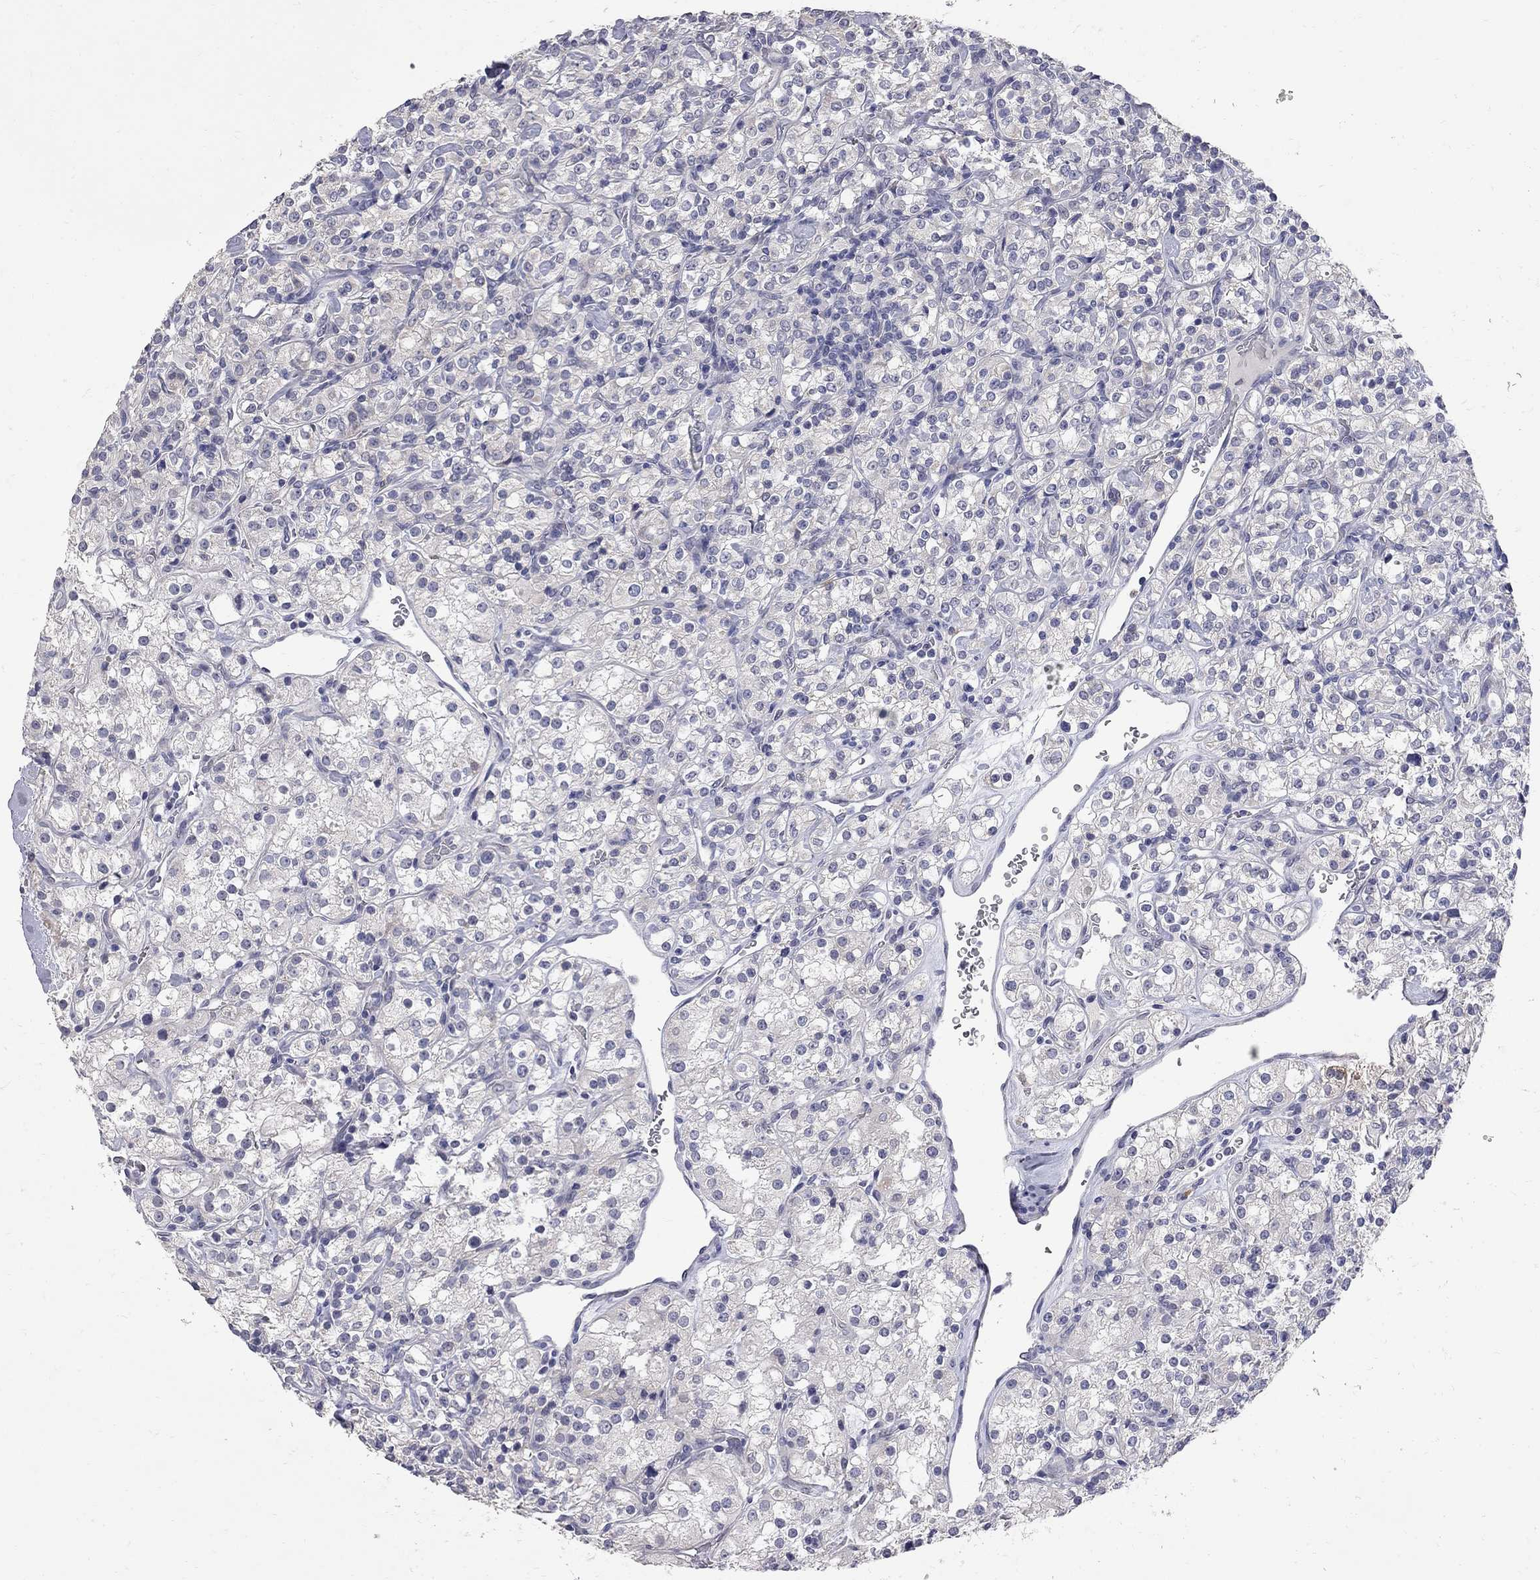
{"staining": {"intensity": "negative", "quantity": "none", "location": "none"}, "tissue": "renal cancer", "cell_type": "Tumor cells", "image_type": "cancer", "snomed": [{"axis": "morphology", "description": "Adenocarcinoma, NOS"}, {"axis": "topography", "description": "Kidney"}], "caption": "Renal cancer (adenocarcinoma) was stained to show a protein in brown. There is no significant staining in tumor cells. (DAB immunohistochemistry, high magnification).", "gene": "NOS2", "patient": {"sex": "male", "age": 77}}